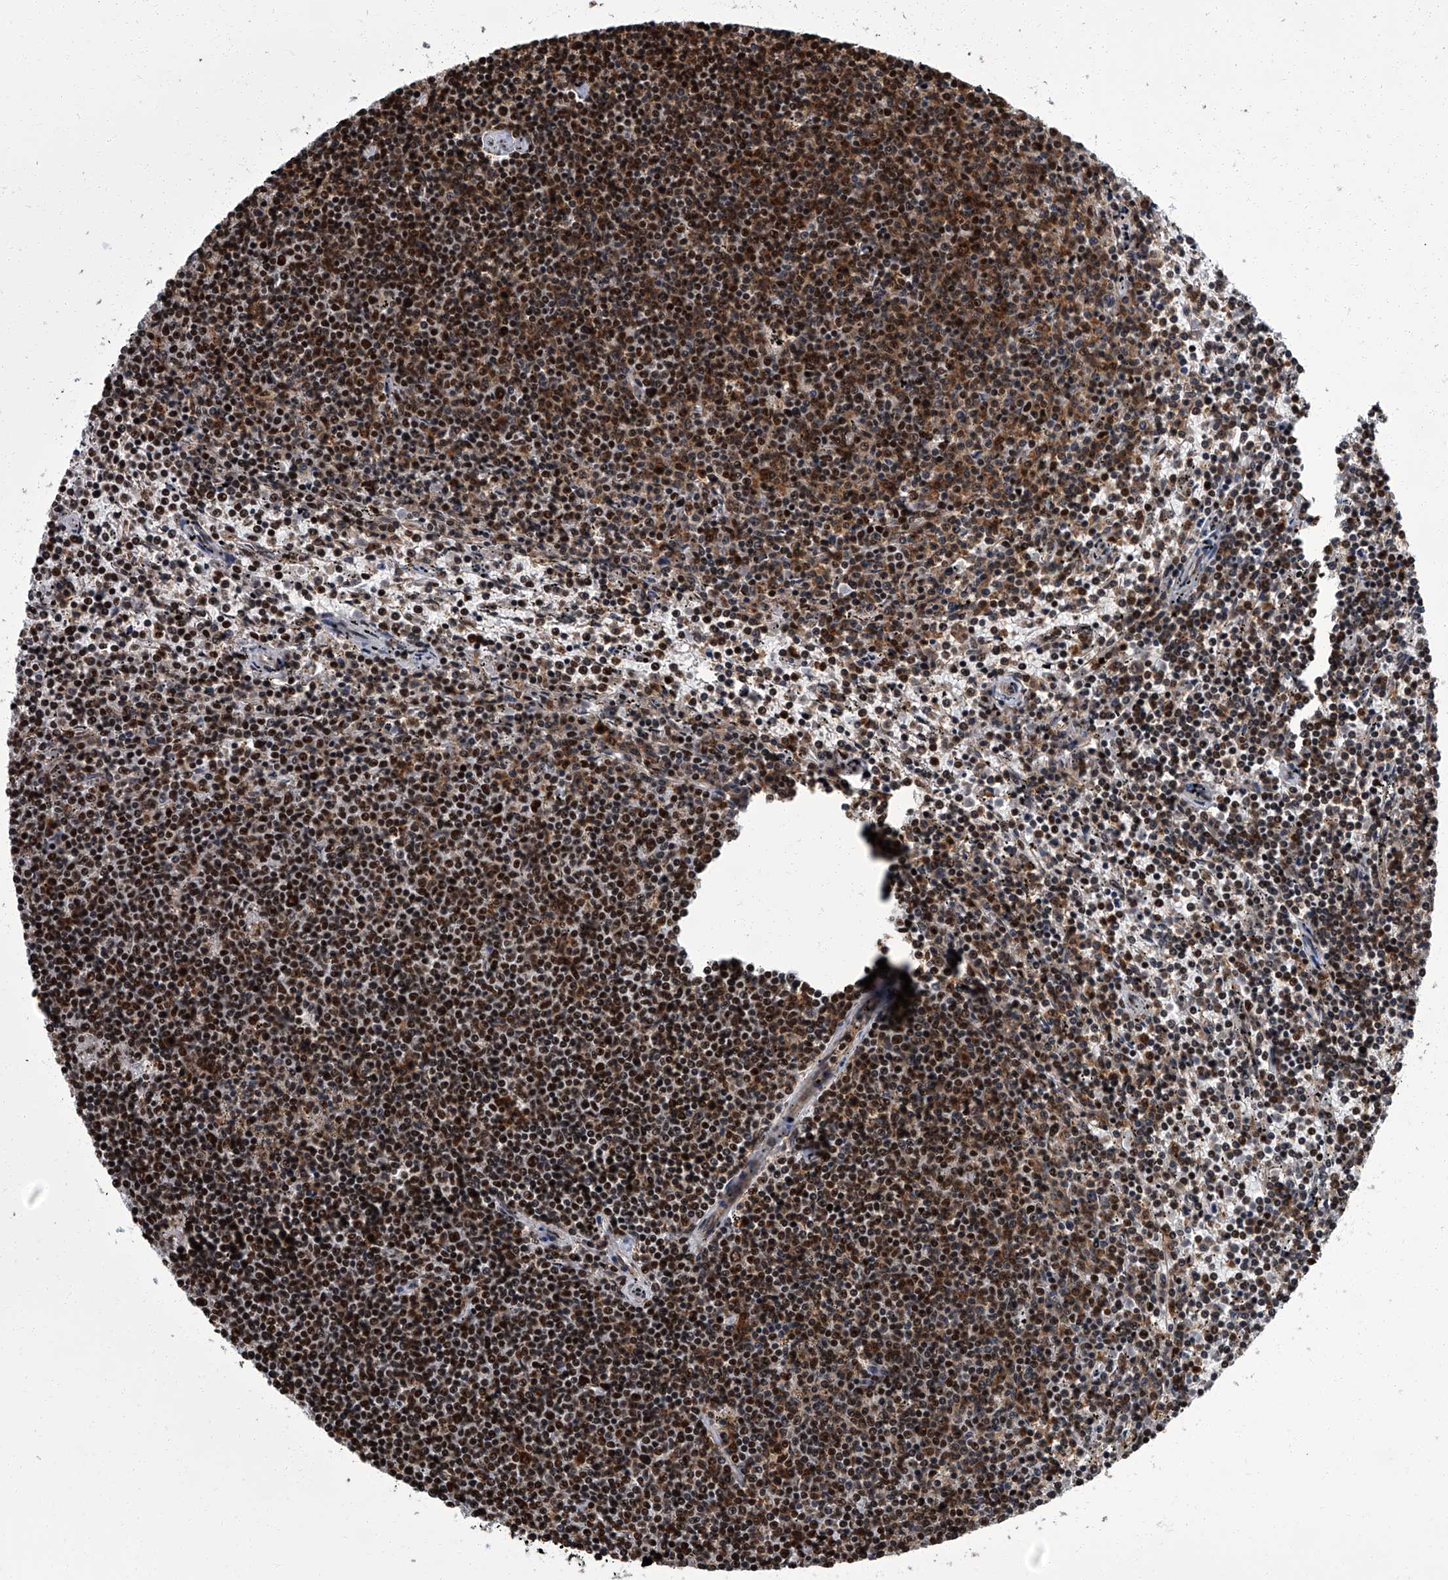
{"staining": {"intensity": "strong", "quantity": ">75%", "location": "cytoplasmic/membranous,nuclear"}, "tissue": "lymphoma", "cell_type": "Tumor cells", "image_type": "cancer", "snomed": [{"axis": "morphology", "description": "Malignant lymphoma, non-Hodgkin's type, Low grade"}, {"axis": "topography", "description": "Spleen"}], "caption": "Immunohistochemical staining of human lymphoma reveals strong cytoplasmic/membranous and nuclear protein staining in approximately >75% of tumor cells.", "gene": "ZNF518B", "patient": {"sex": "female", "age": 50}}